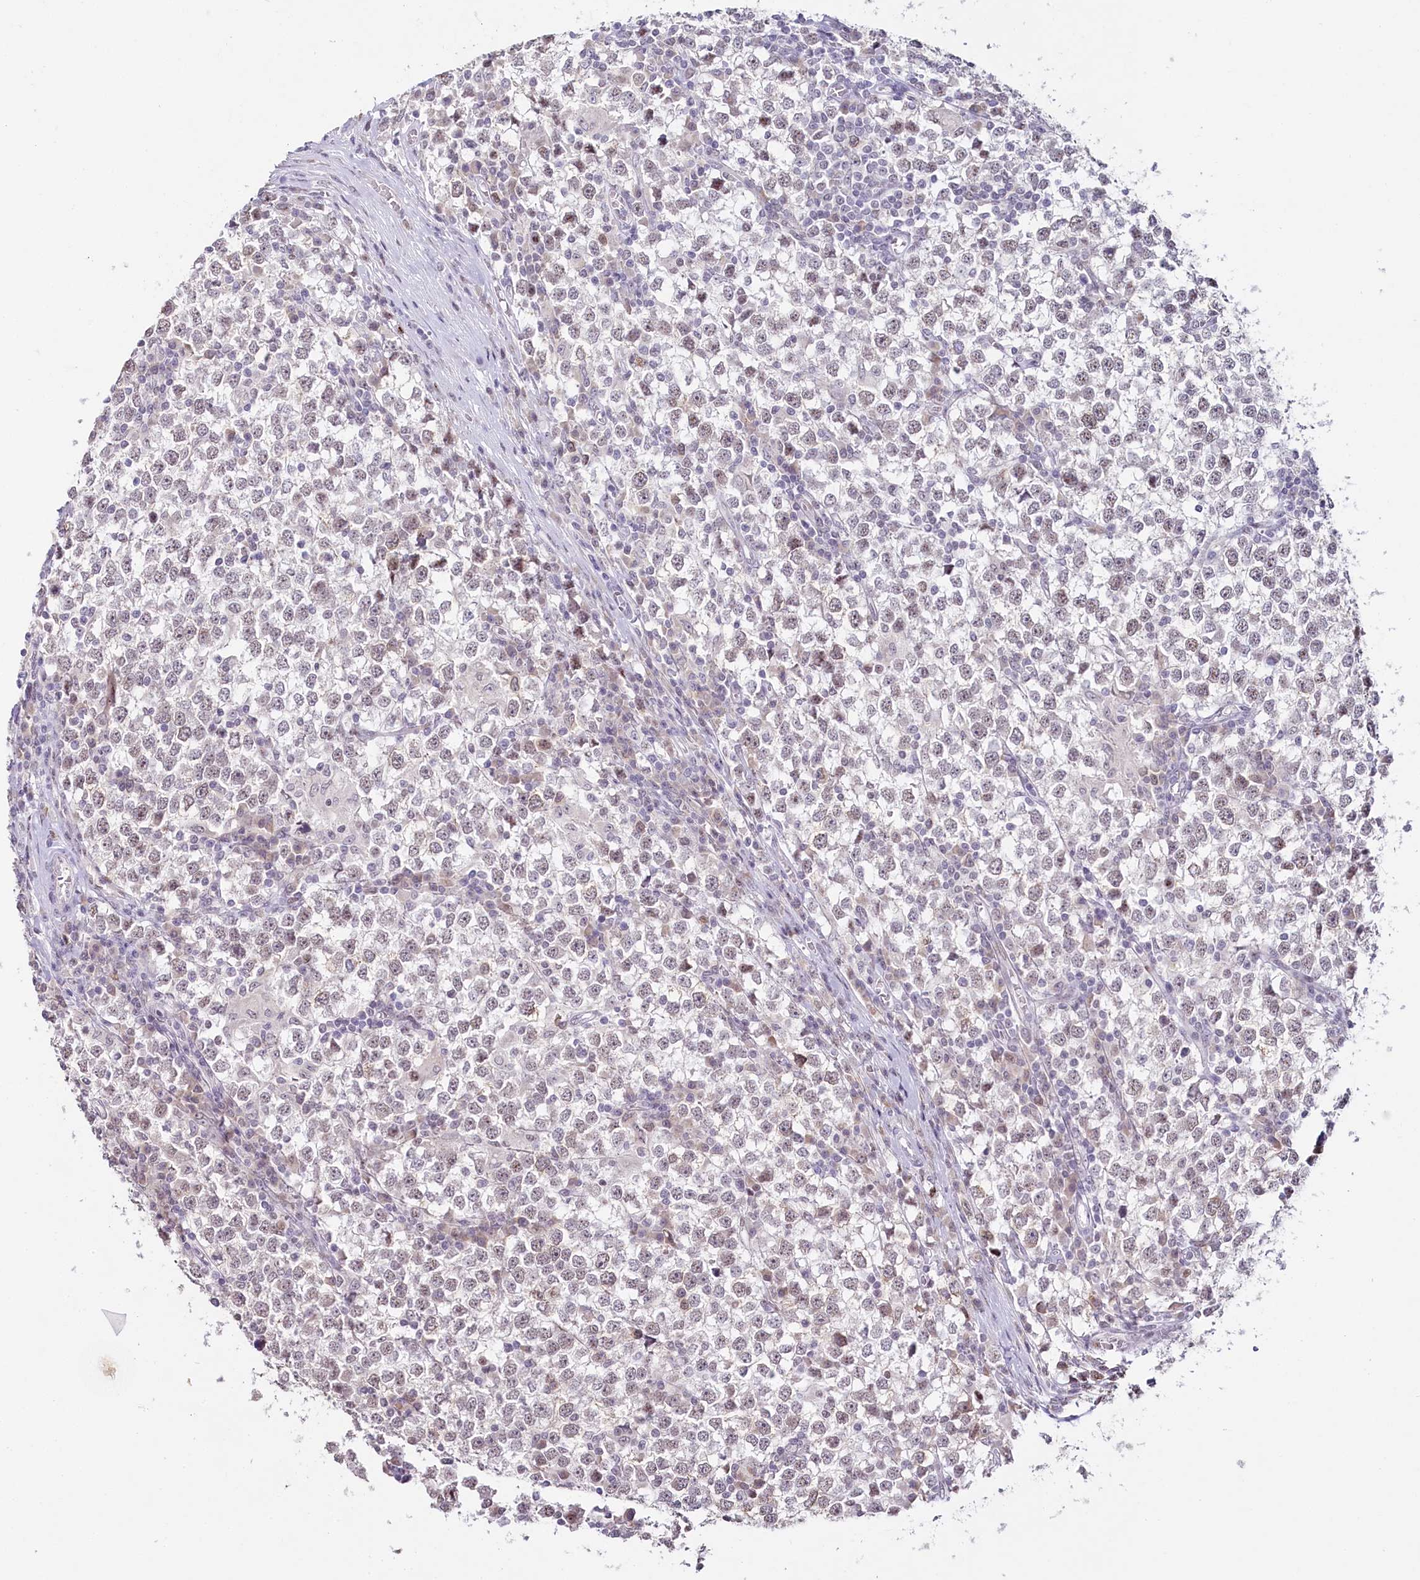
{"staining": {"intensity": "weak", "quantity": "25%-75%", "location": "nuclear"}, "tissue": "testis cancer", "cell_type": "Tumor cells", "image_type": "cancer", "snomed": [{"axis": "morphology", "description": "Seminoma, NOS"}, {"axis": "topography", "description": "Testis"}], "caption": "Brown immunohistochemical staining in human testis cancer (seminoma) shows weak nuclear positivity in approximately 25%-75% of tumor cells. (DAB = brown stain, brightfield microscopy at high magnification).", "gene": "HPD", "patient": {"sex": "male", "age": 65}}